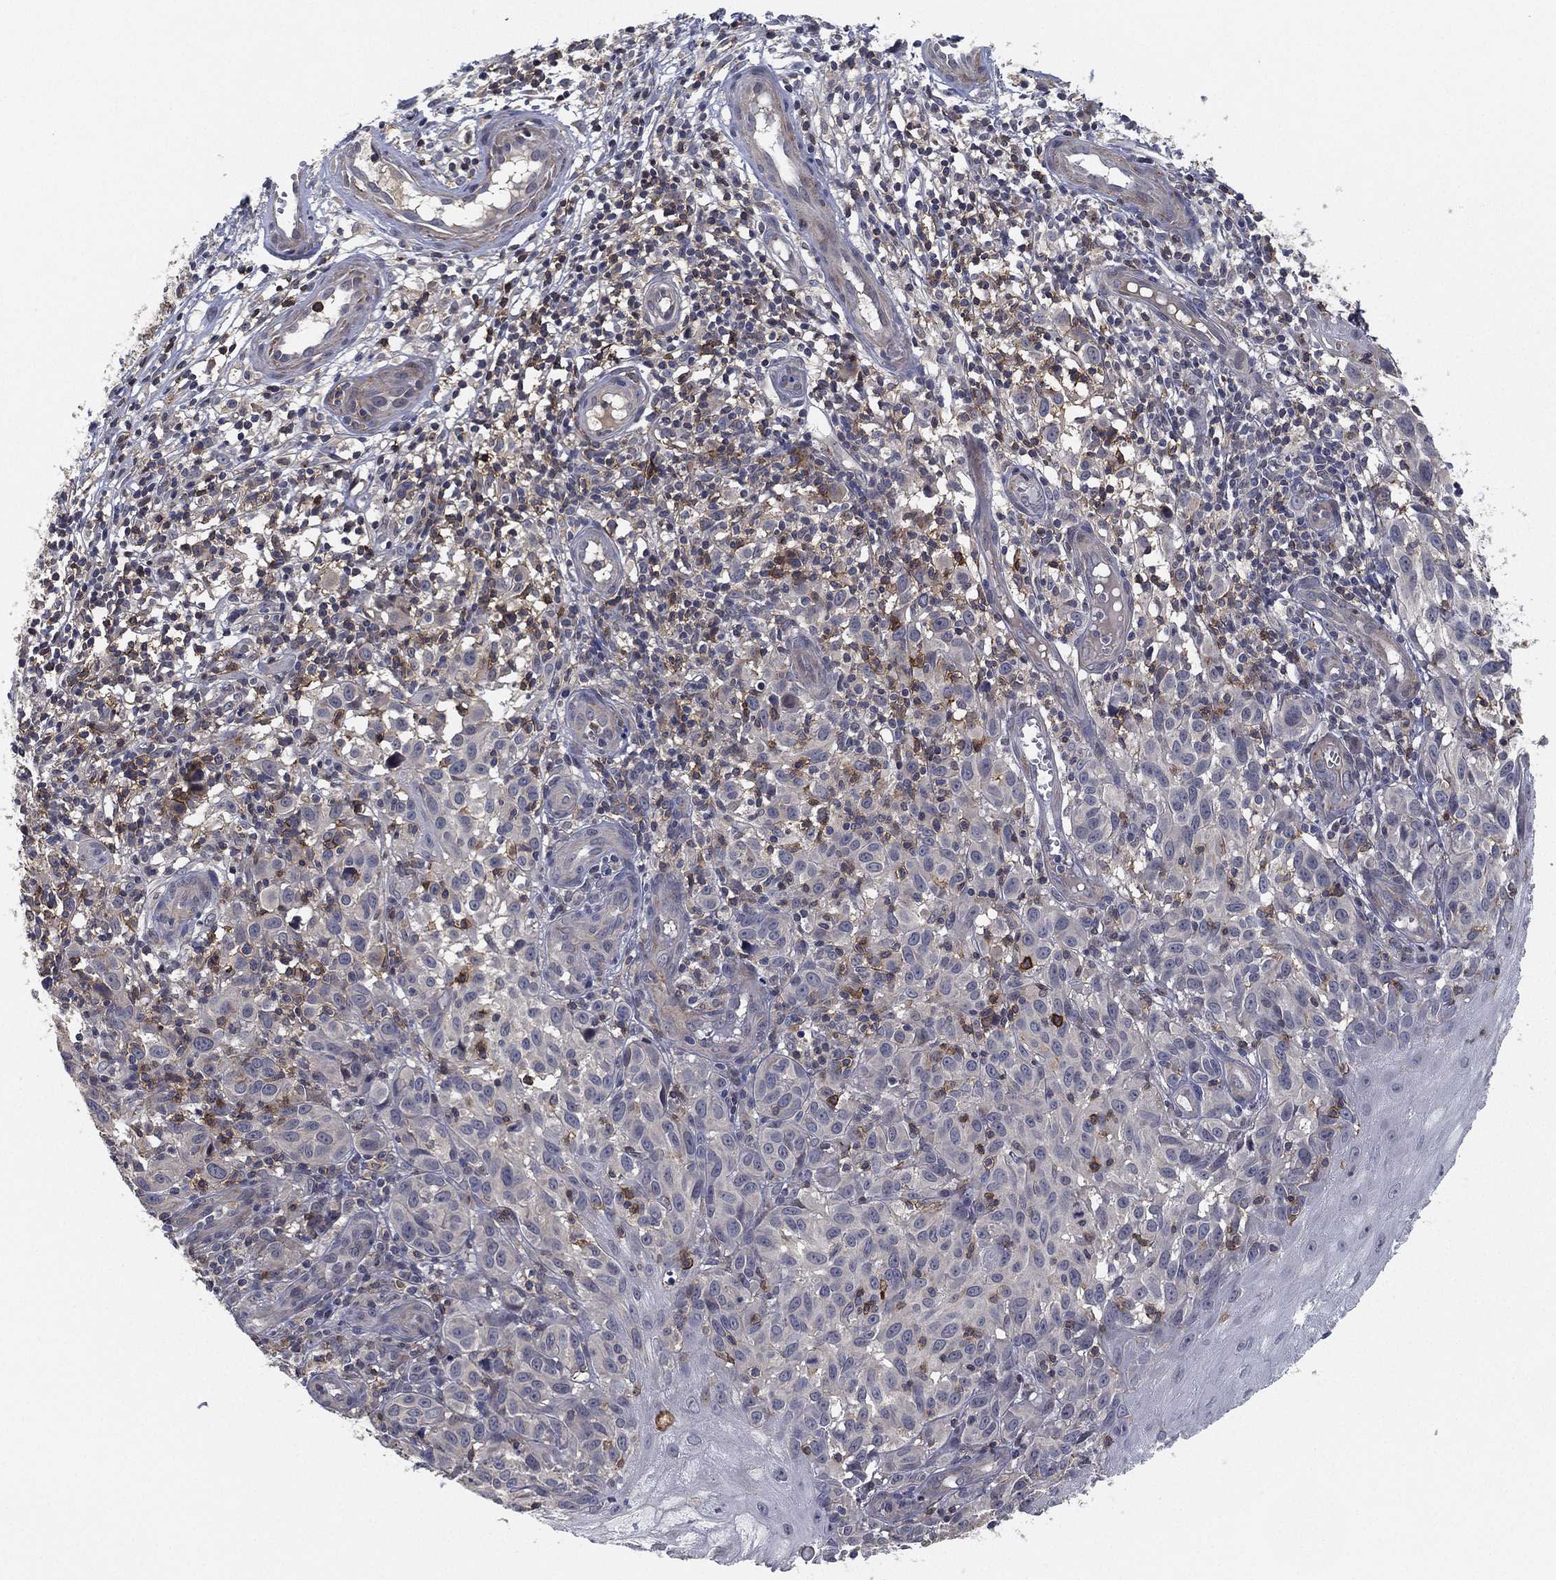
{"staining": {"intensity": "negative", "quantity": "none", "location": "none"}, "tissue": "melanoma", "cell_type": "Tumor cells", "image_type": "cancer", "snomed": [{"axis": "morphology", "description": "Malignant melanoma, NOS"}, {"axis": "topography", "description": "Skin"}], "caption": "Tumor cells are negative for protein expression in human malignant melanoma.", "gene": "CFAP251", "patient": {"sex": "female", "age": 53}}